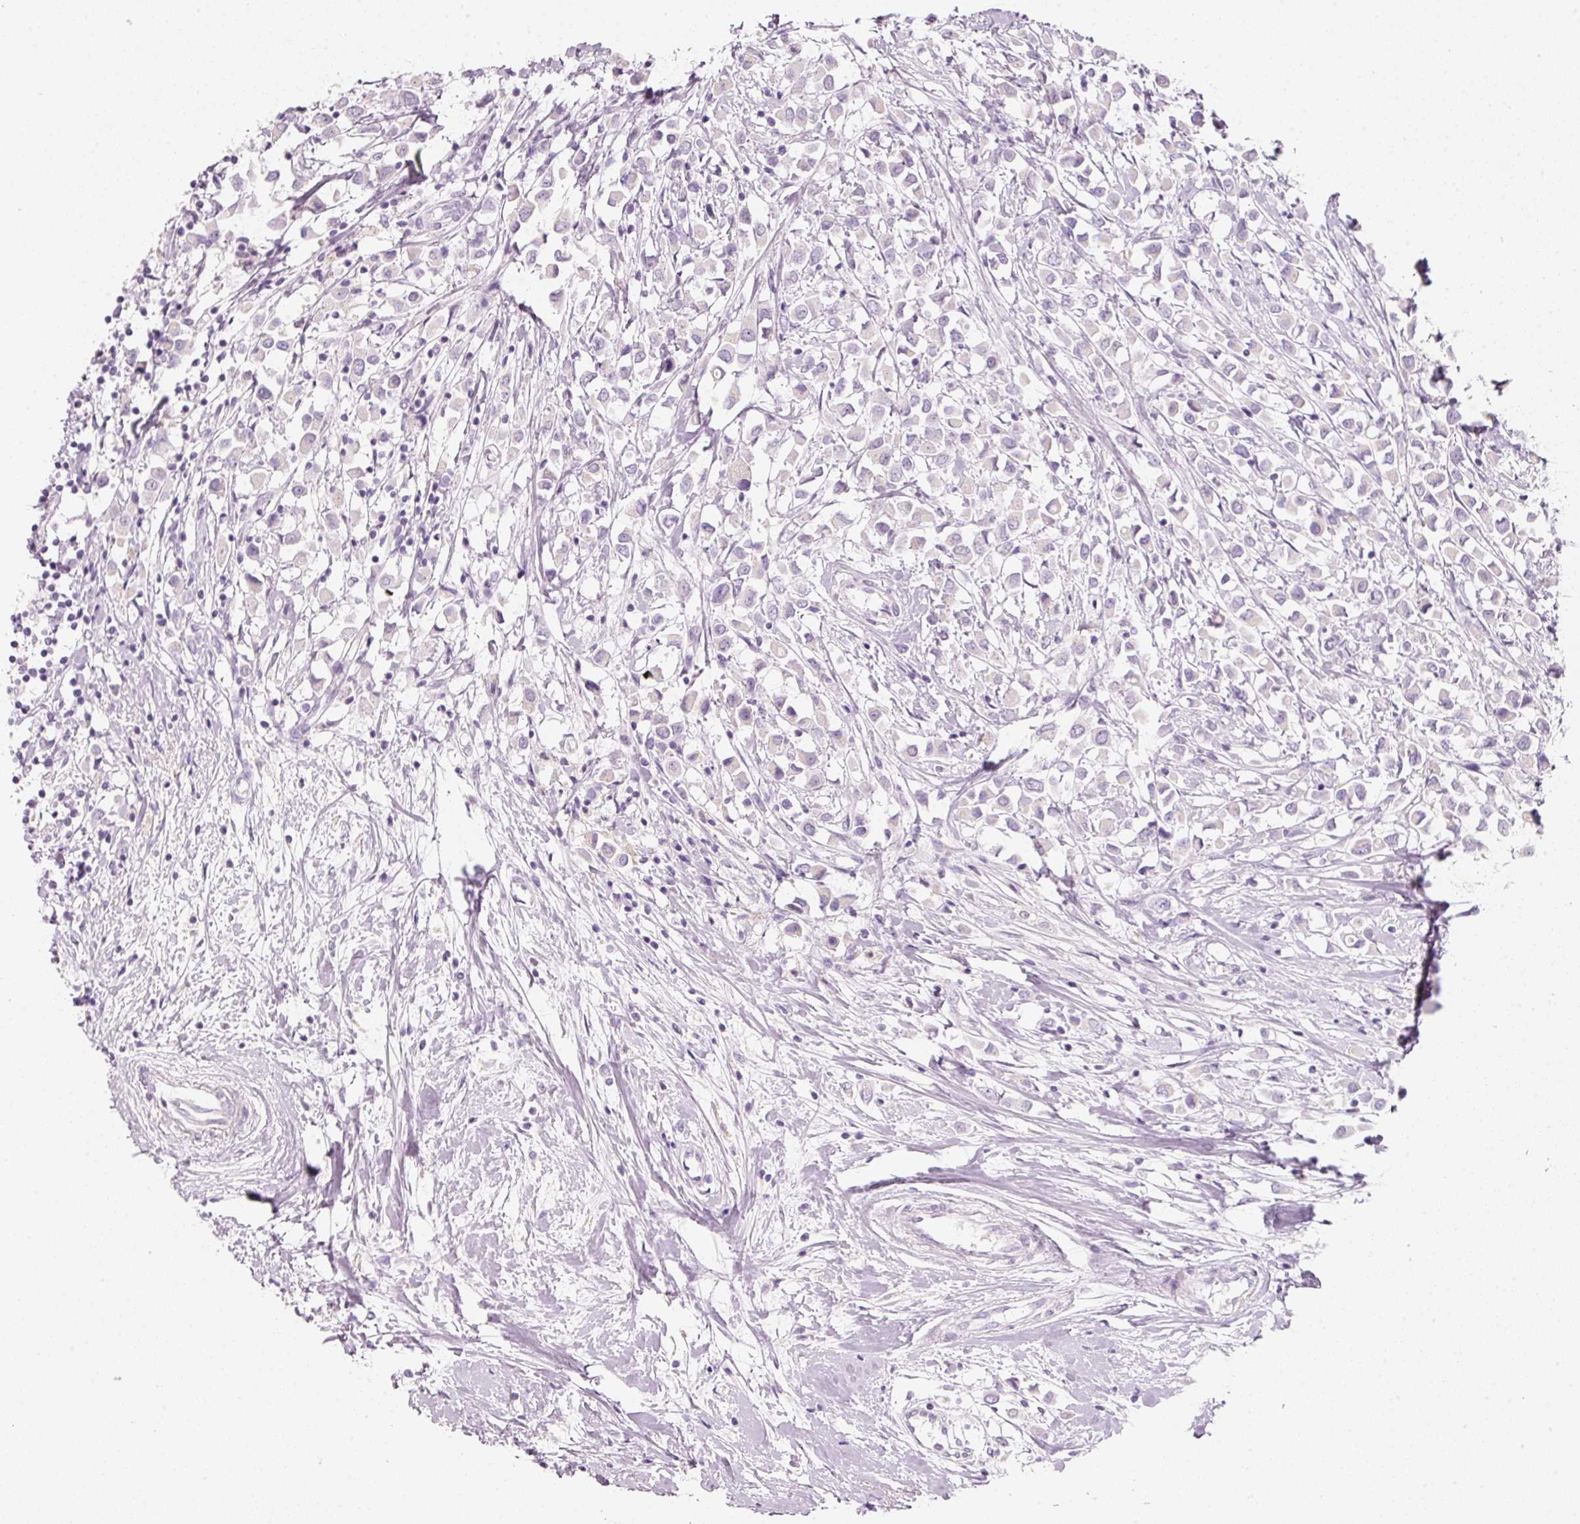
{"staining": {"intensity": "negative", "quantity": "none", "location": "none"}, "tissue": "breast cancer", "cell_type": "Tumor cells", "image_type": "cancer", "snomed": [{"axis": "morphology", "description": "Duct carcinoma"}, {"axis": "topography", "description": "Breast"}], "caption": "This is an immunohistochemistry histopathology image of breast intraductal carcinoma. There is no expression in tumor cells.", "gene": "ENSG00000206549", "patient": {"sex": "female", "age": 61}}